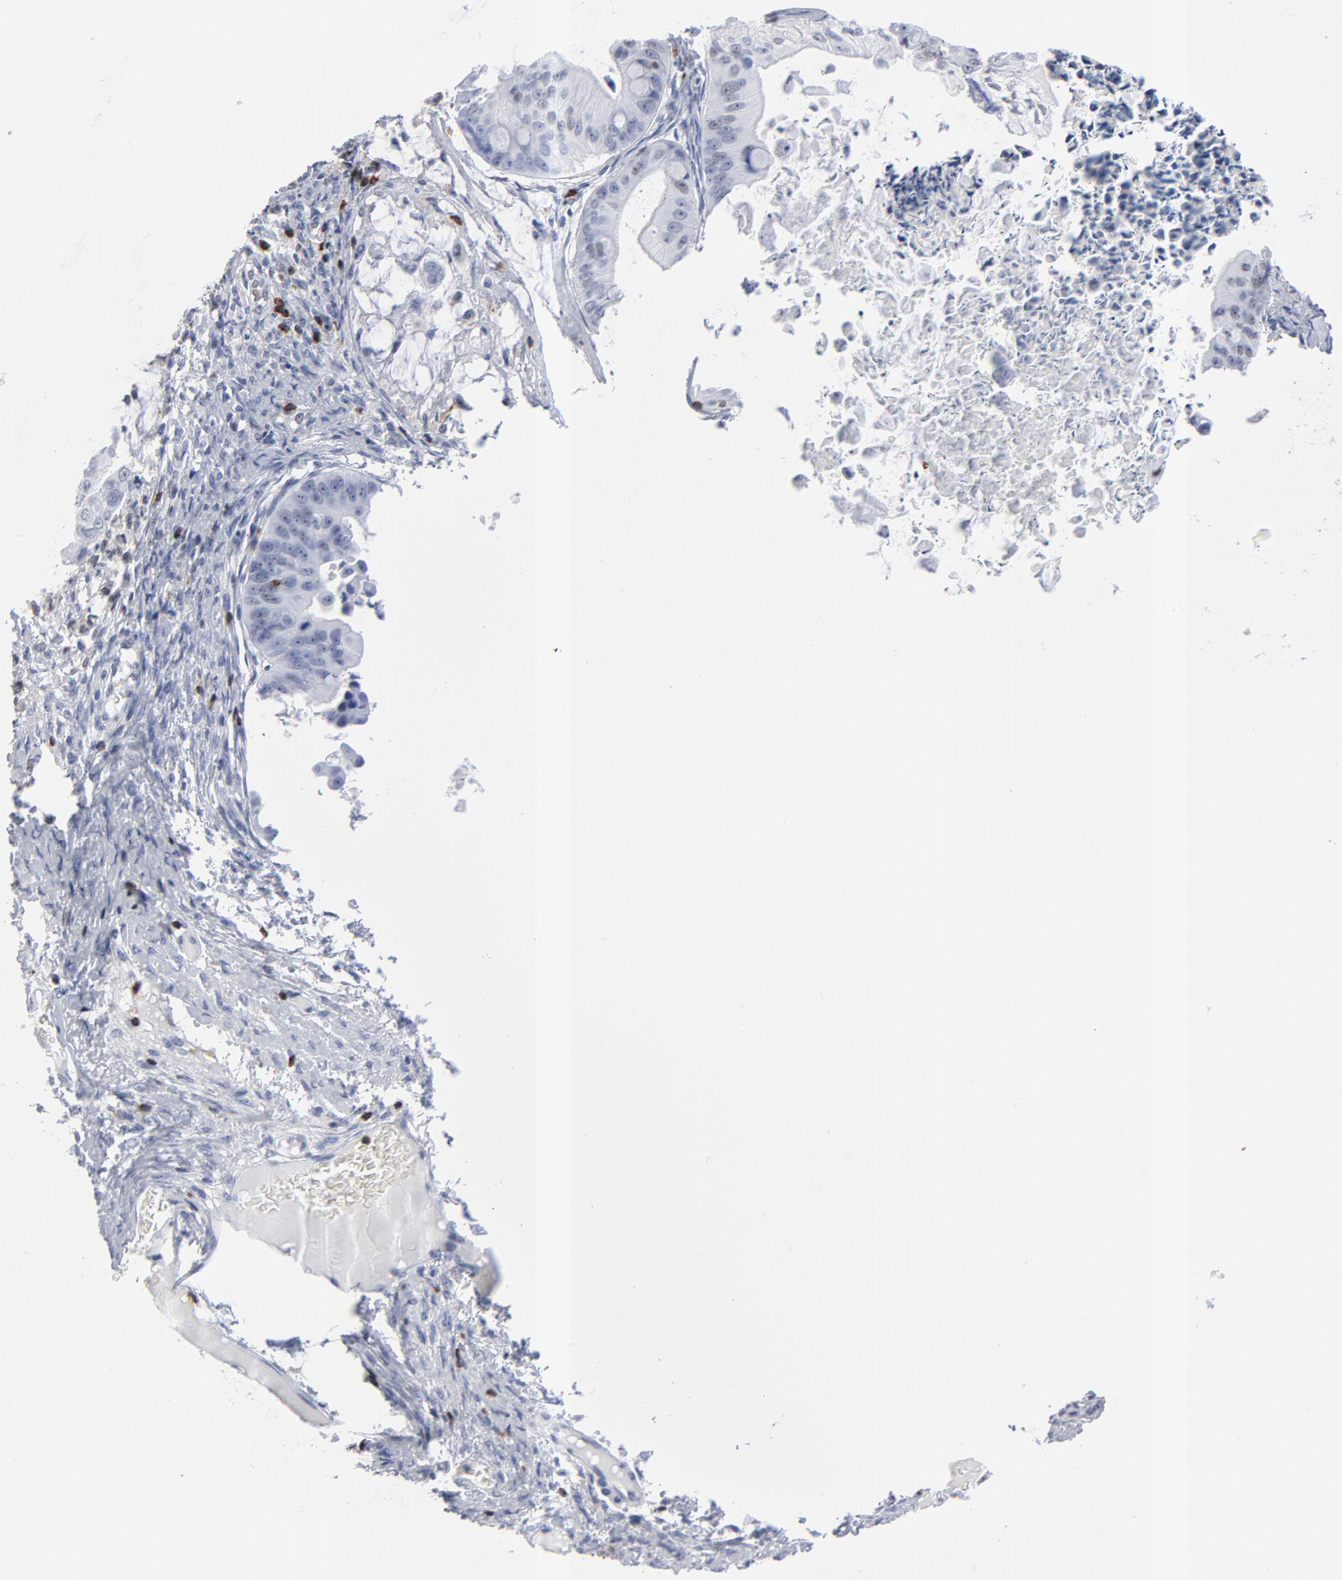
{"staining": {"intensity": "negative", "quantity": "none", "location": "none"}, "tissue": "ovarian cancer", "cell_type": "Tumor cells", "image_type": "cancer", "snomed": [{"axis": "morphology", "description": "Cystadenocarcinoma, mucinous, NOS"}, {"axis": "topography", "description": "Ovary"}], "caption": "DAB immunohistochemical staining of ovarian cancer displays no significant positivity in tumor cells.", "gene": "CD2", "patient": {"sex": "female", "age": 37}}